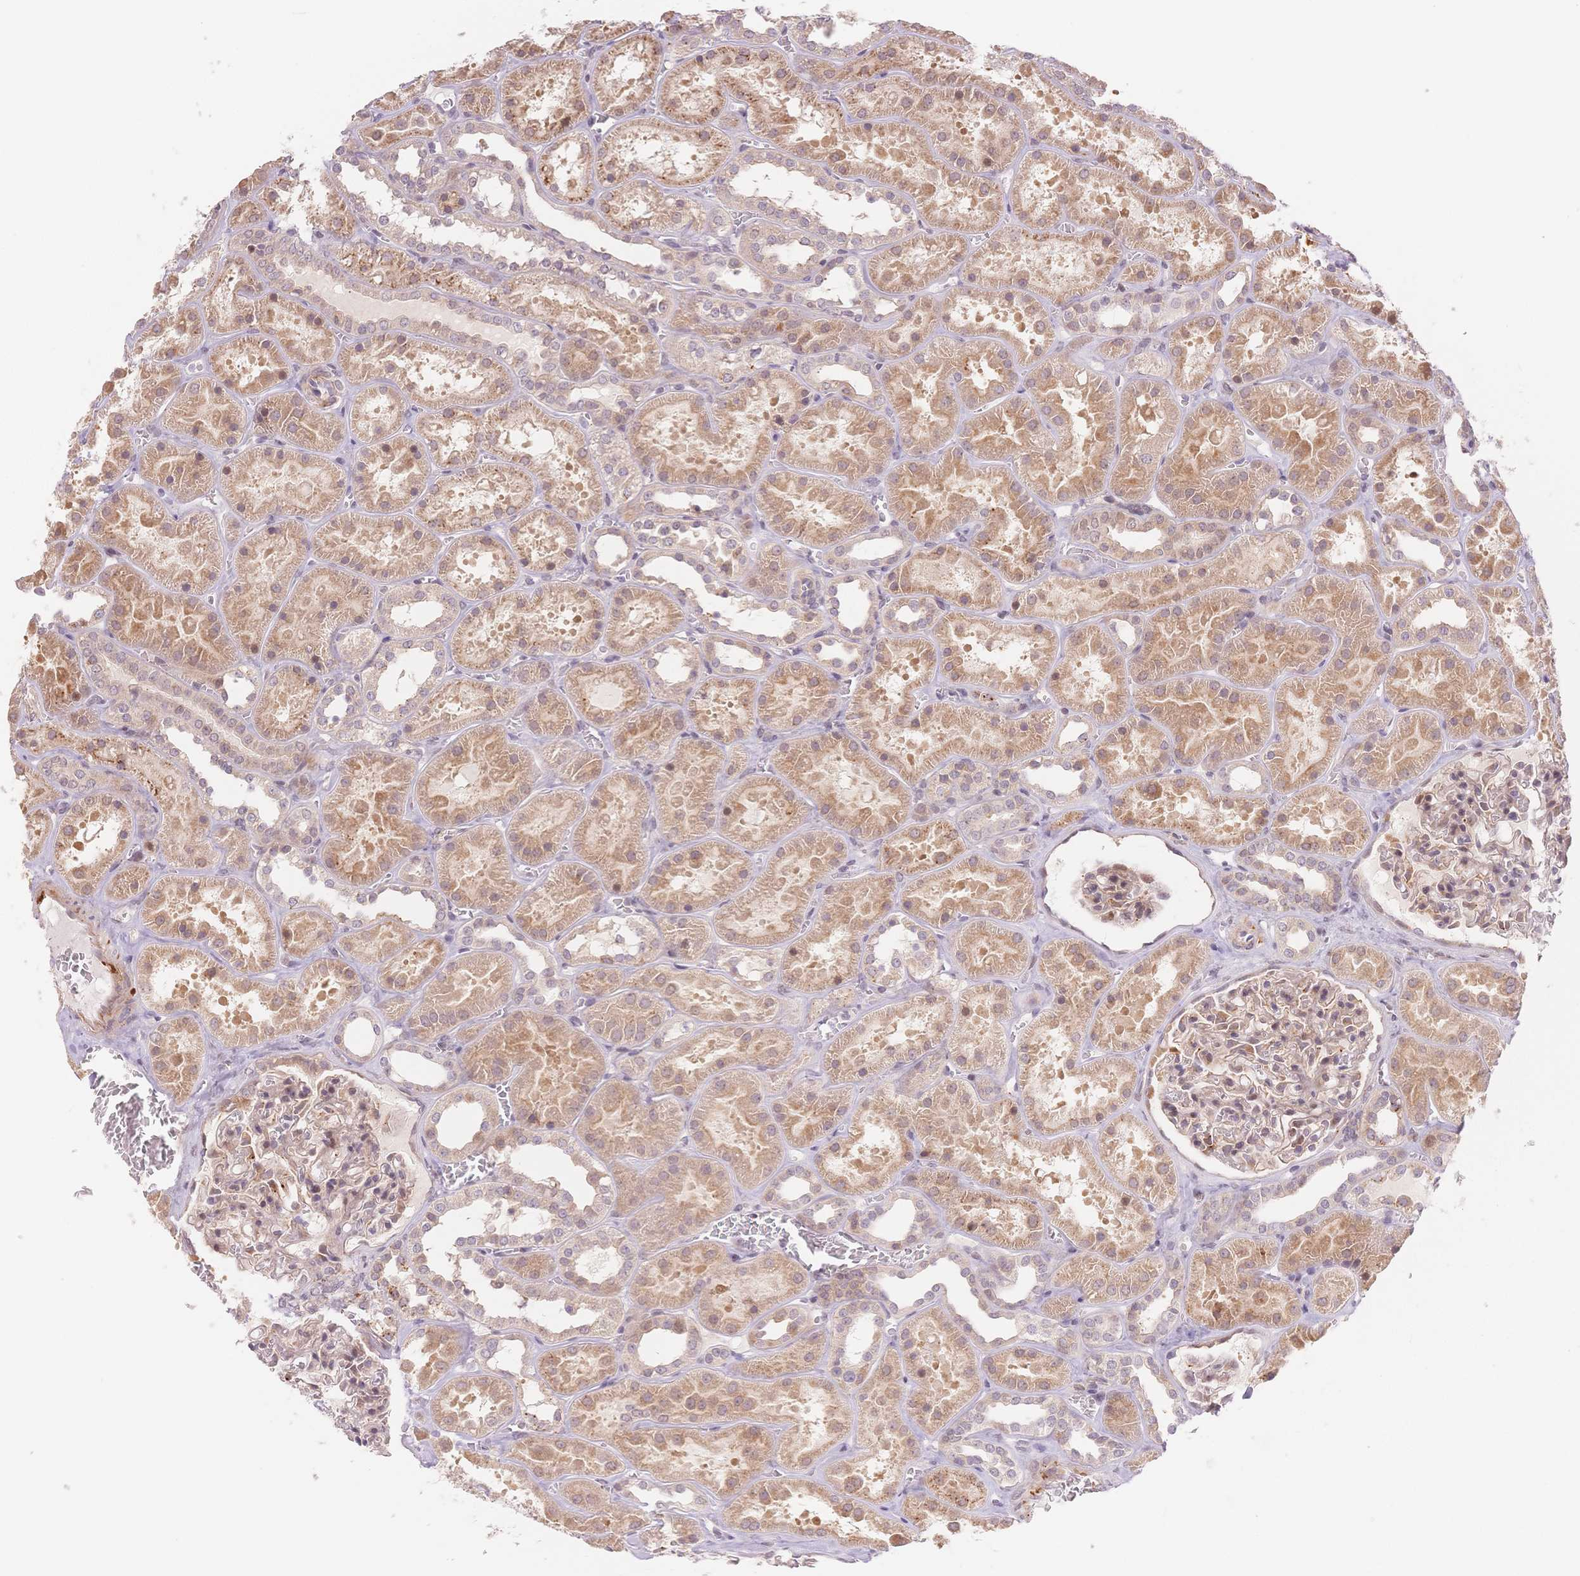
{"staining": {"intensity": "weak", "quantity": "25%-75%", "location": "cytoplasmic/membranous,nuclear"}, "tissue": "kidney", "cell_type": "Cells in glomeruli", "image_type": "normal", "snomed": [{"axis": "morphology", "description": "Normal tissue, NOS"}, {"axis": "topography", "description": "Kidney"}], "caption": "Protein analysis of normal kidney shows weak cytoplasmic/membranous,nuclear expression in approximately 25%-75% of cells in glomeruli.", "gene": "STK39", "patient": {"sex": "female", "age": 41}}